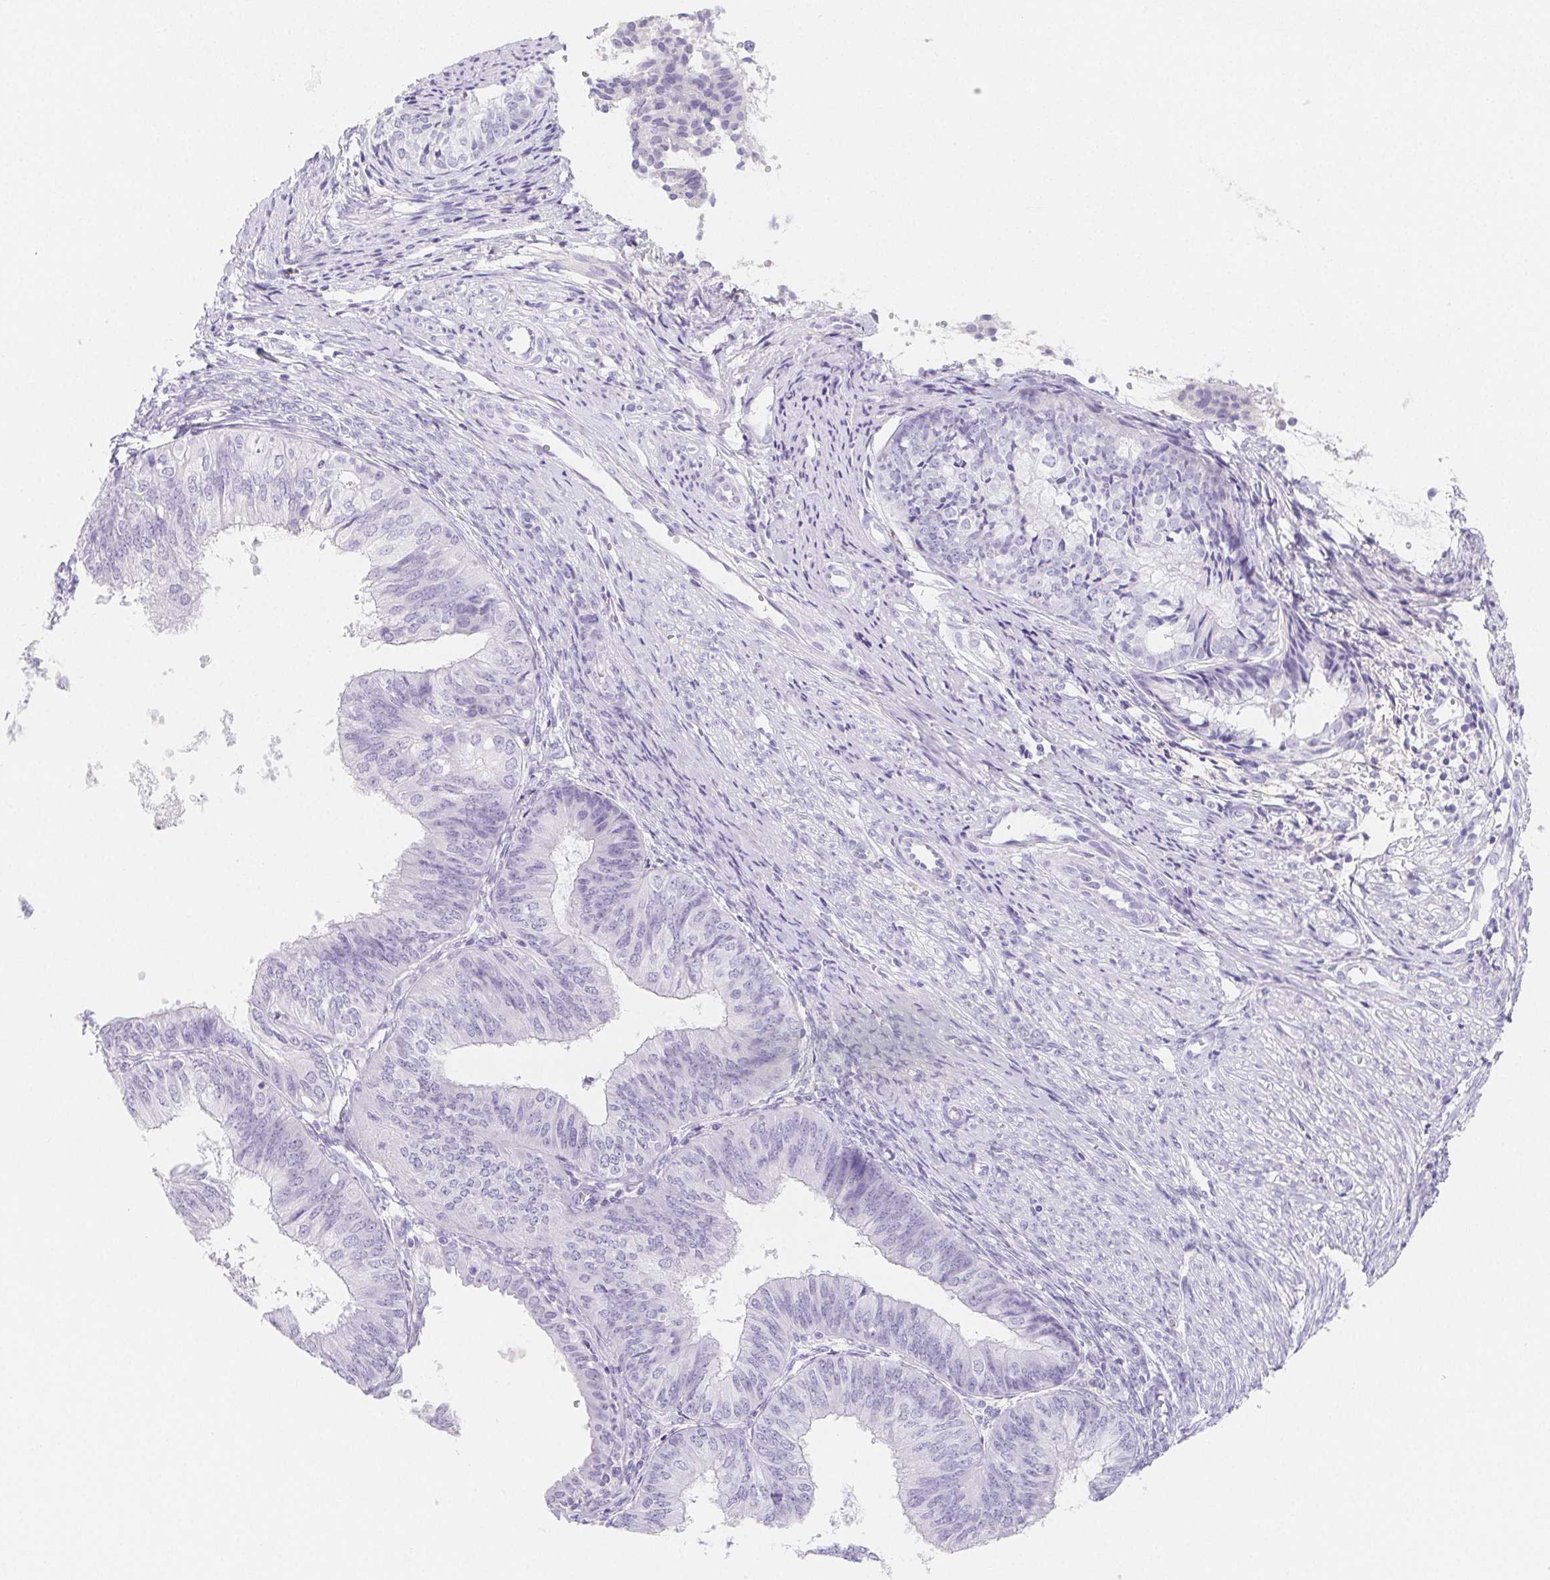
{"staining": {"intensity": "negative", "quantity": "none", "location": "none"}, "tissue": "endometrial cancer", "cell_type": "Tumor cells", "image_type": "cancer", "snomed": [{"axis": "morphology", "description": "Adenocarcinoma, NOS"}, {"axis": "topography", "description": "Endometrium"}], "caption": "There is no significant expression in tumor cells of endometrial cancer (adenocarcinoma).", "gene": "ITIH2", "patient": {"sex": "female", "age": 58}}